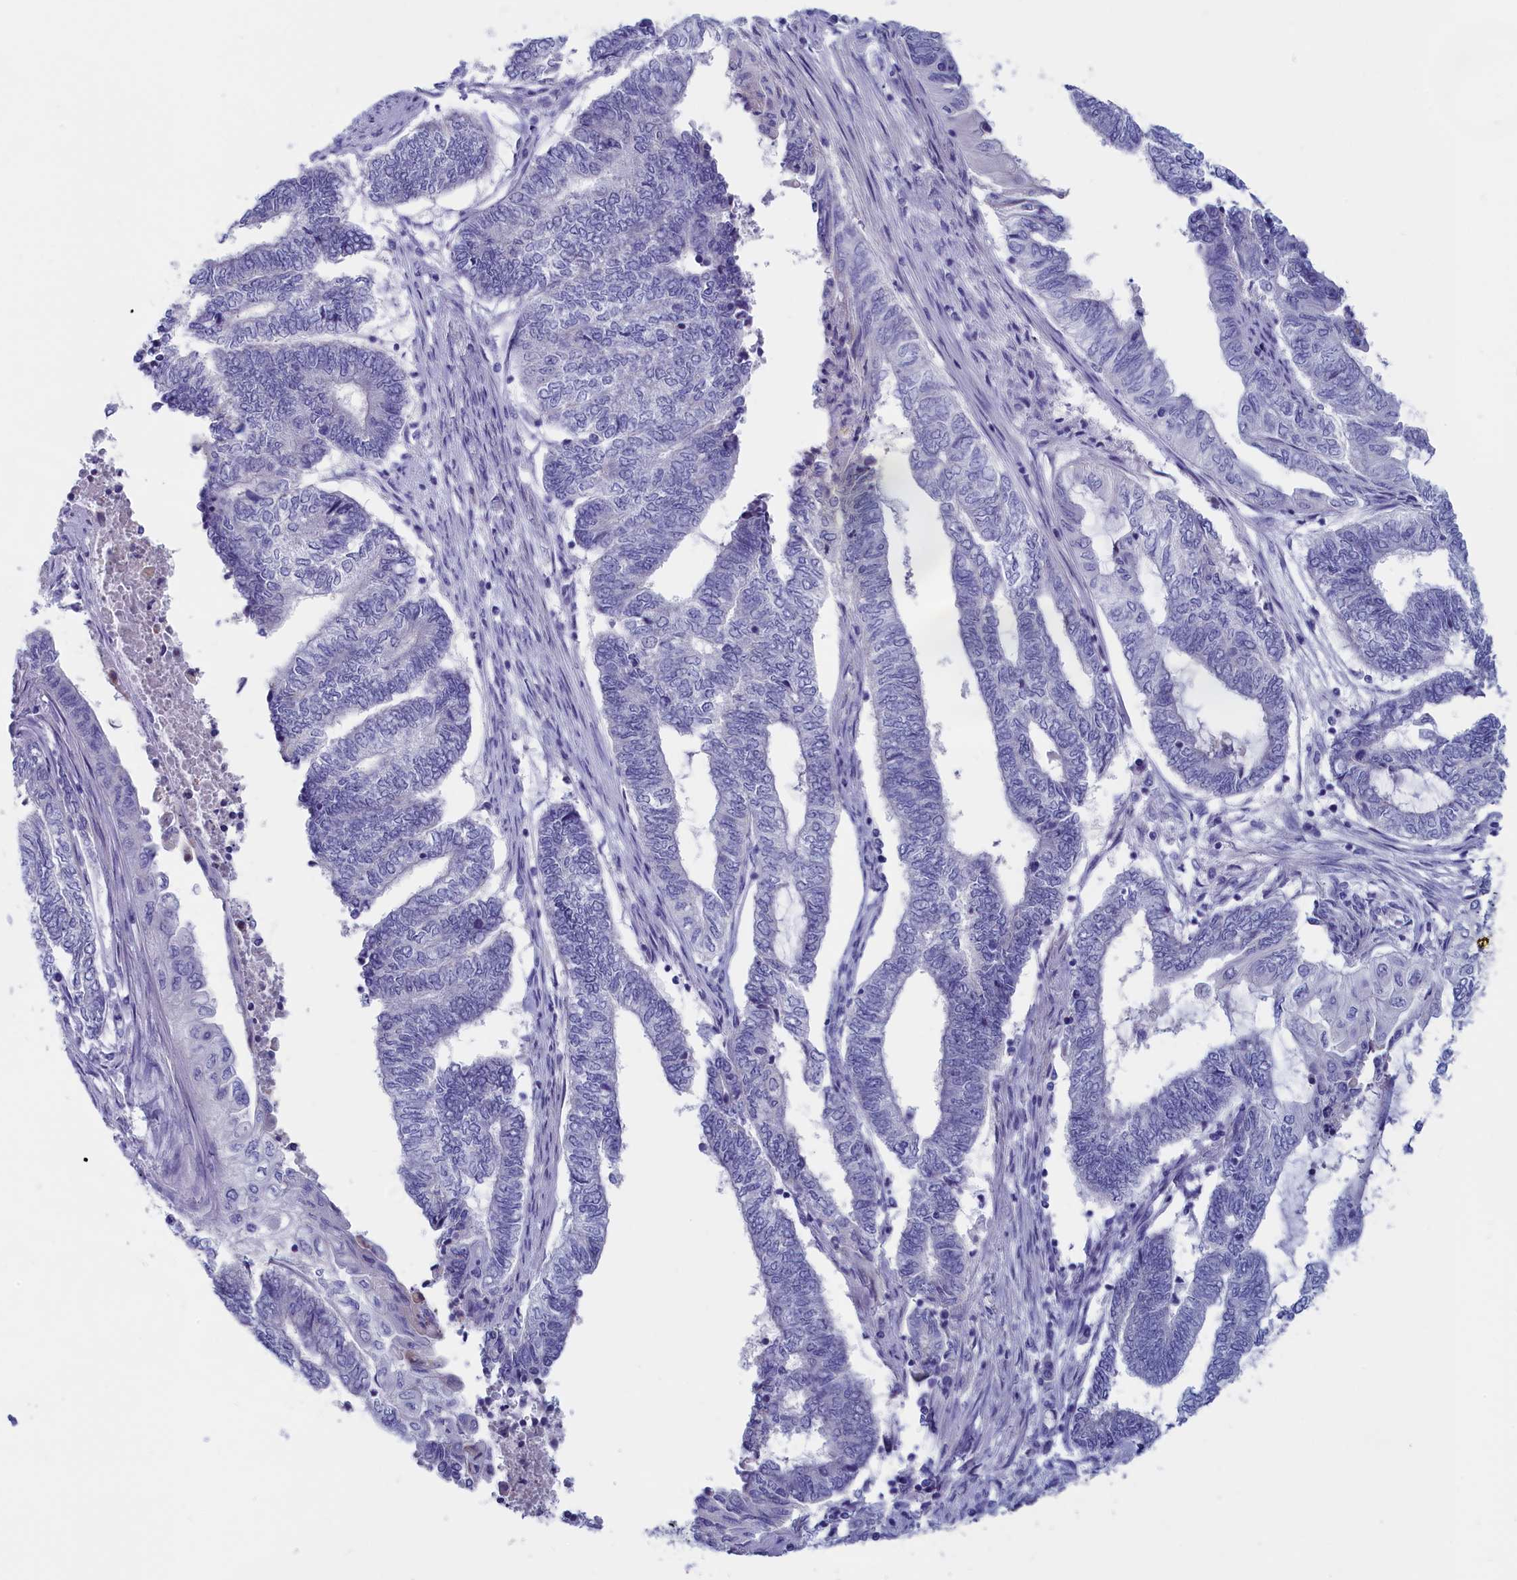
{"staining": {"intensity": "negative", "quantity": "none", "location": "none"}, "tissue": "endometrial cancer", "cell_type": "Tumor cells", "image_type": "cancer", "snomed": [{"axis": "morphology", "description": "Adenocarcinoma, NOS"}, {"axis": "topography", "description": "Uterus"}, {"axis": "topography", "description": "Endometrium"}], "caption": "Endometrial adenocarcinoma was stained to show a protein in brown. There is no significant staining in tumor cells. (Immunohistochemistry (ihc), brightfield microscopy, high magnification).", "gene": "ANKRD2", "patient": {"sex": "female", "age": 70}}